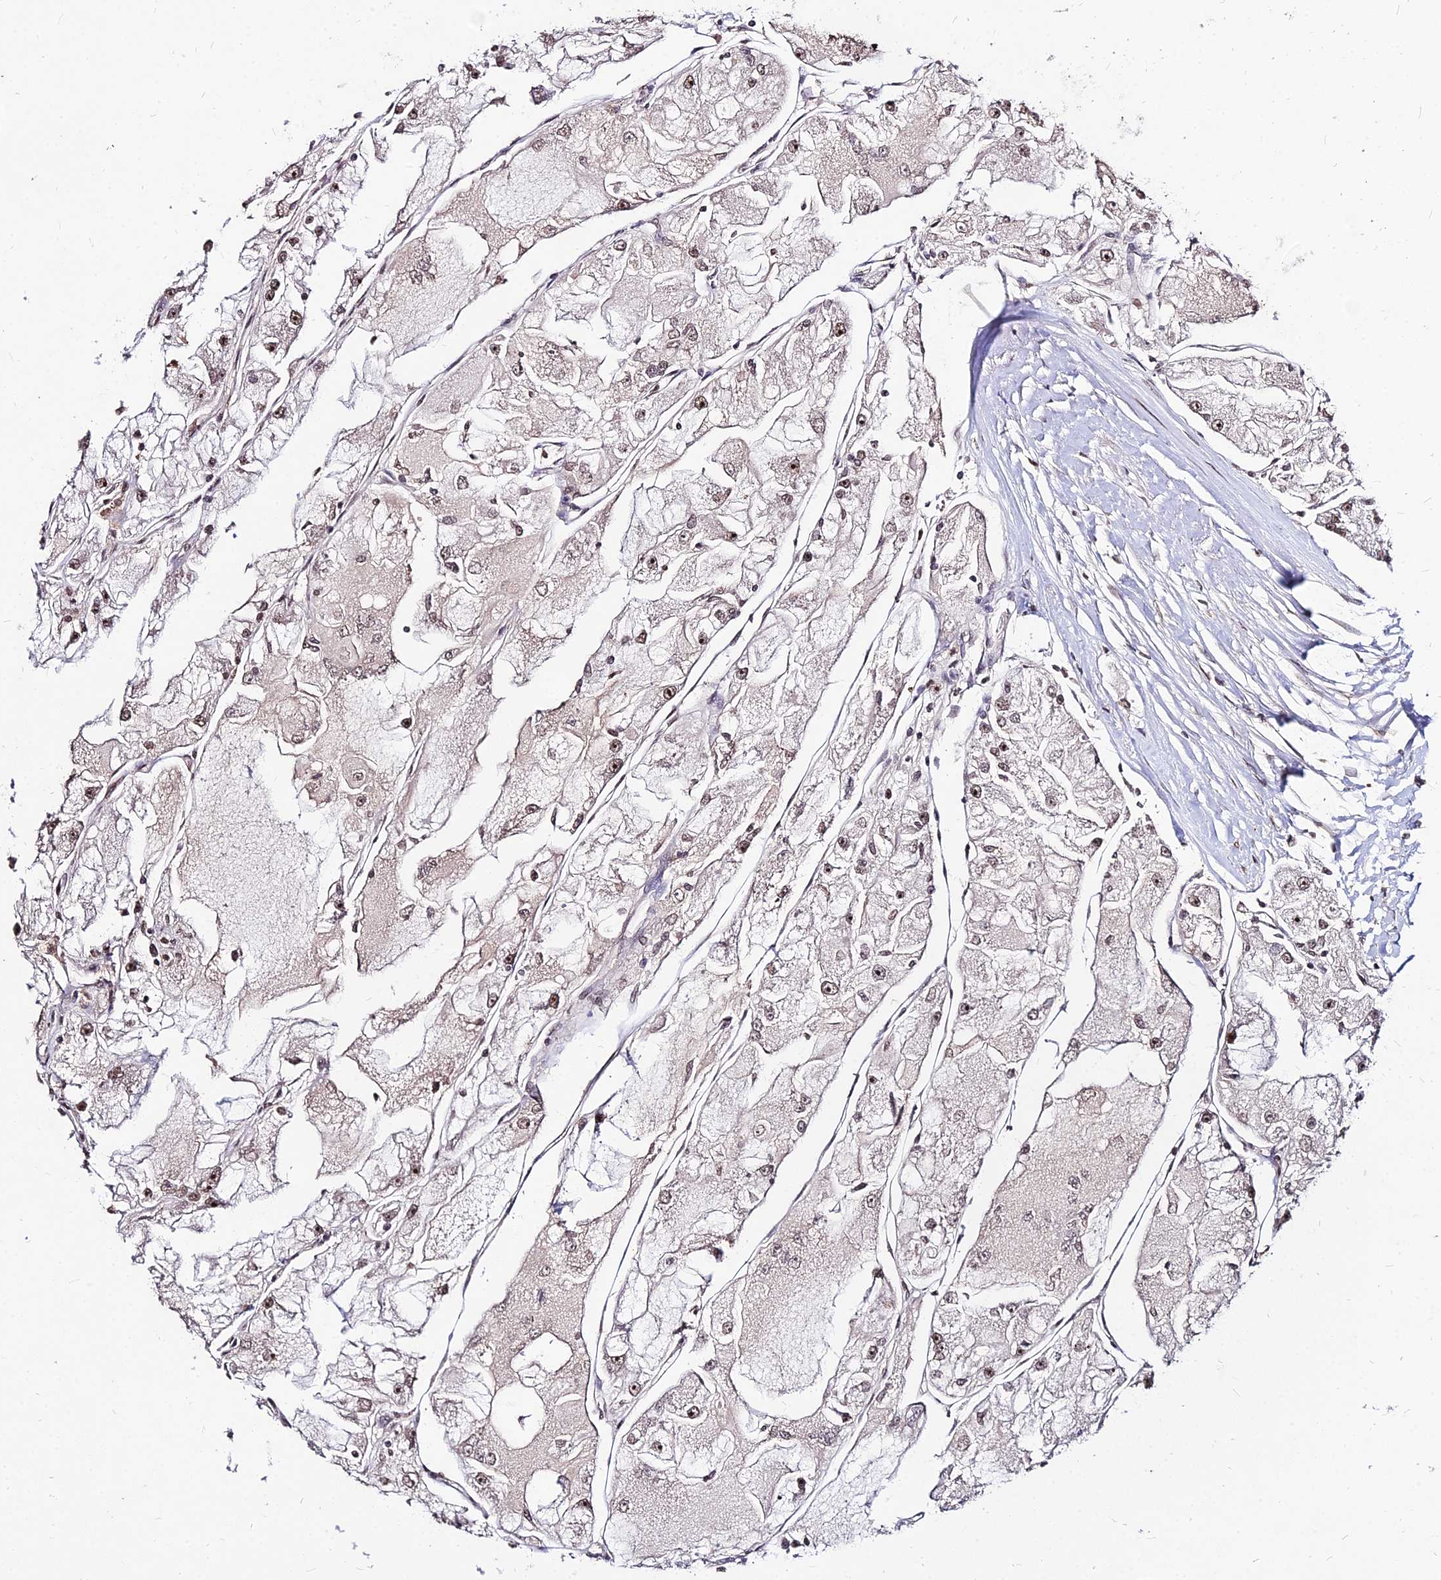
{"staining": {"intensity": "weak", "quantity": "25%-75%", "location": "nuclear"}, "tissue": "renal cancer", "cell_type": "Tumor cells", "image_type": "cancer", "snomed": [{"axis": "morphology", "description": "Adenocarcinoma, NOS"}, {"axis": "topography", "description": "Kidney"}], "caption": "Weak nuclear protein expression is seen in about 25%-75% of tumor cells in renal adenocarcinoma.", "gene": "ZBED4", "patient": {"sex": "female", "age": 72}}